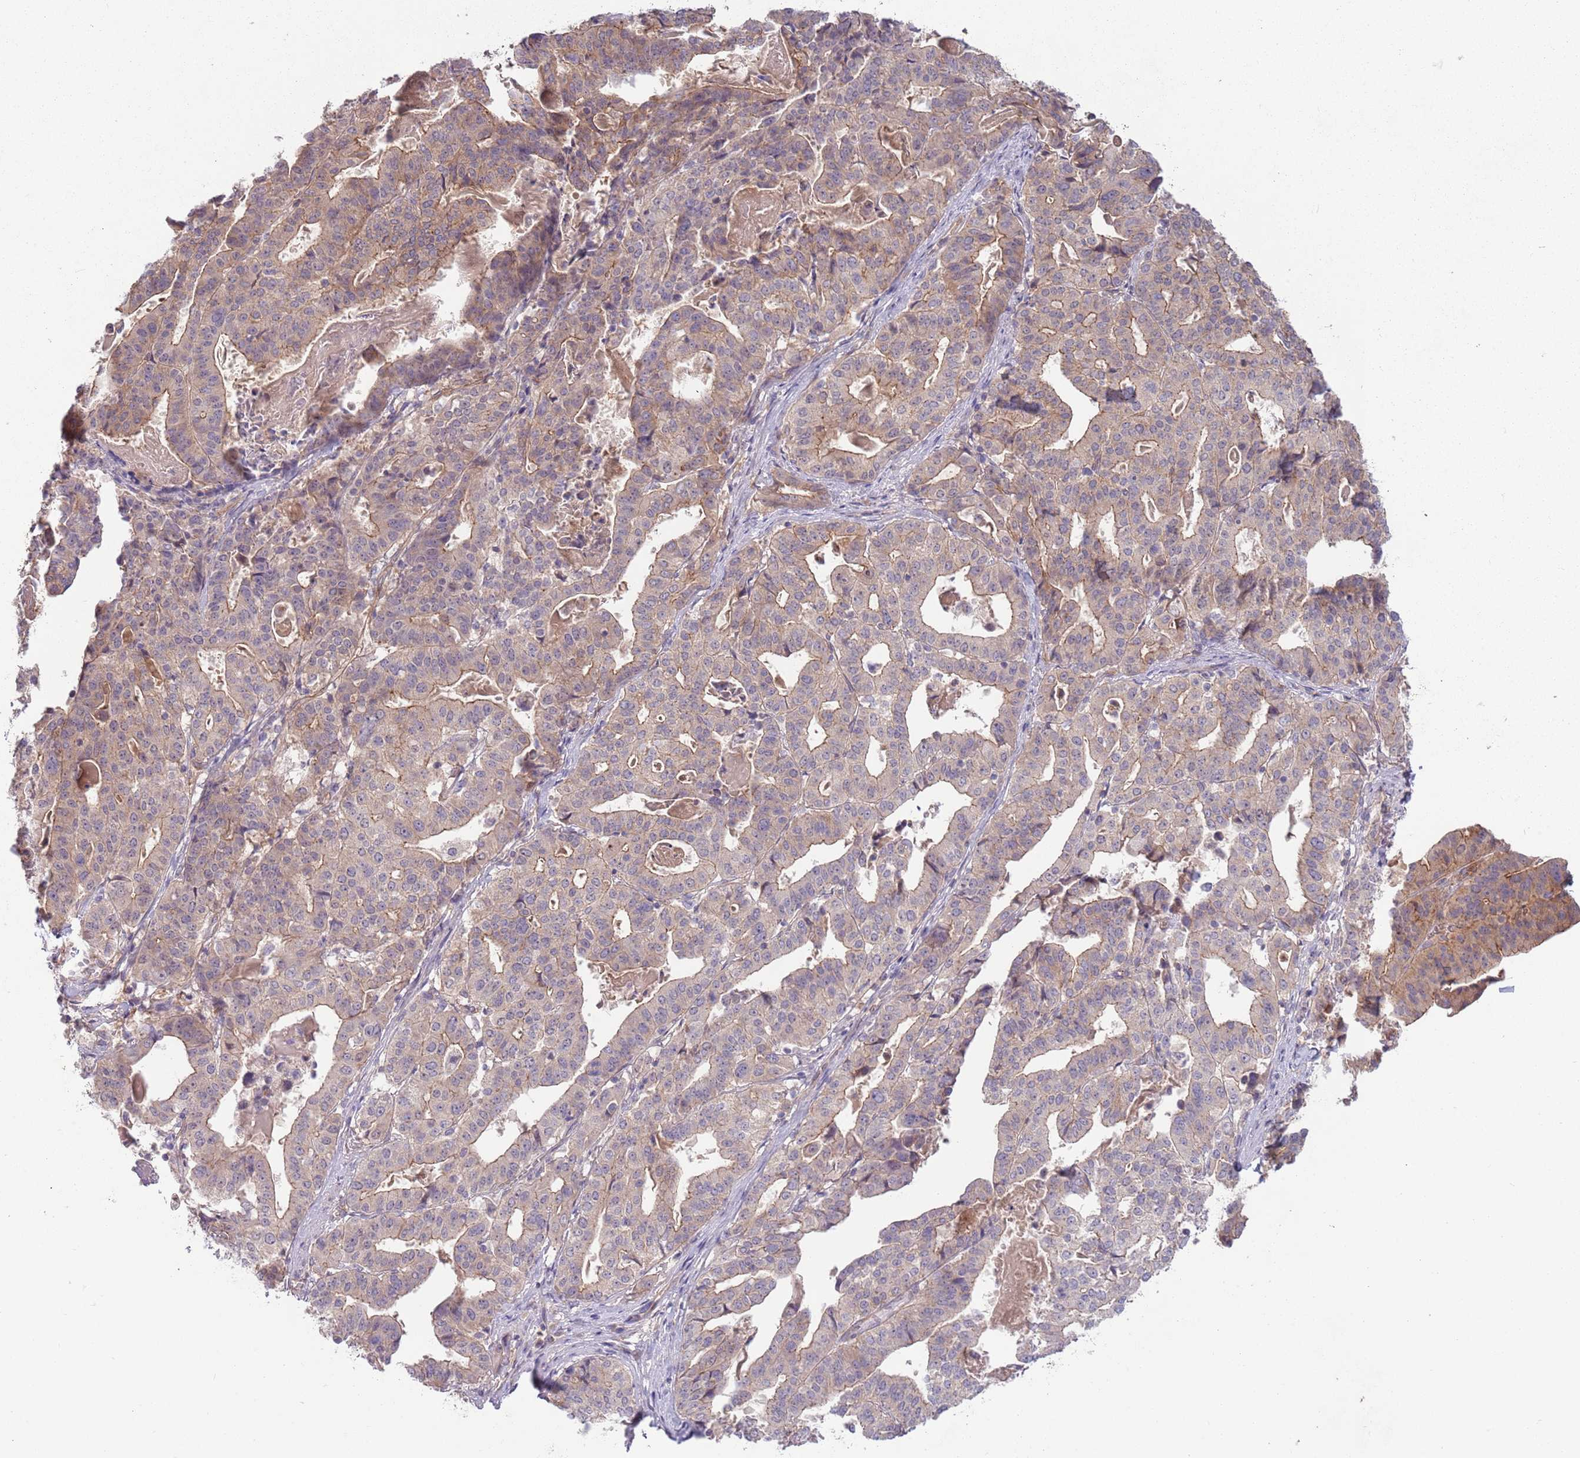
{"staining": {"intensity": "moderate", "quantity": "25%-75%", "location": "cytoplasmic/membranous"}, "tissue": "stomach cancer", "cell_type": "Tumor cells", "image_type": "cancer", "snomed": [{"axis": "morphology", "description": "Adenocarcinoma, NOS"}, {"axis": "topography", "description": "Stomach"}], "caption": "Brown immunohistochemical staining in human adenocarcinoma (stomach) demonstrates moderate cytoplasmic/membranous positivity in approximately 25%-75% of tumor cells.", "gene": "SAV1", "patient": {"sex": "male", "age": 48}}